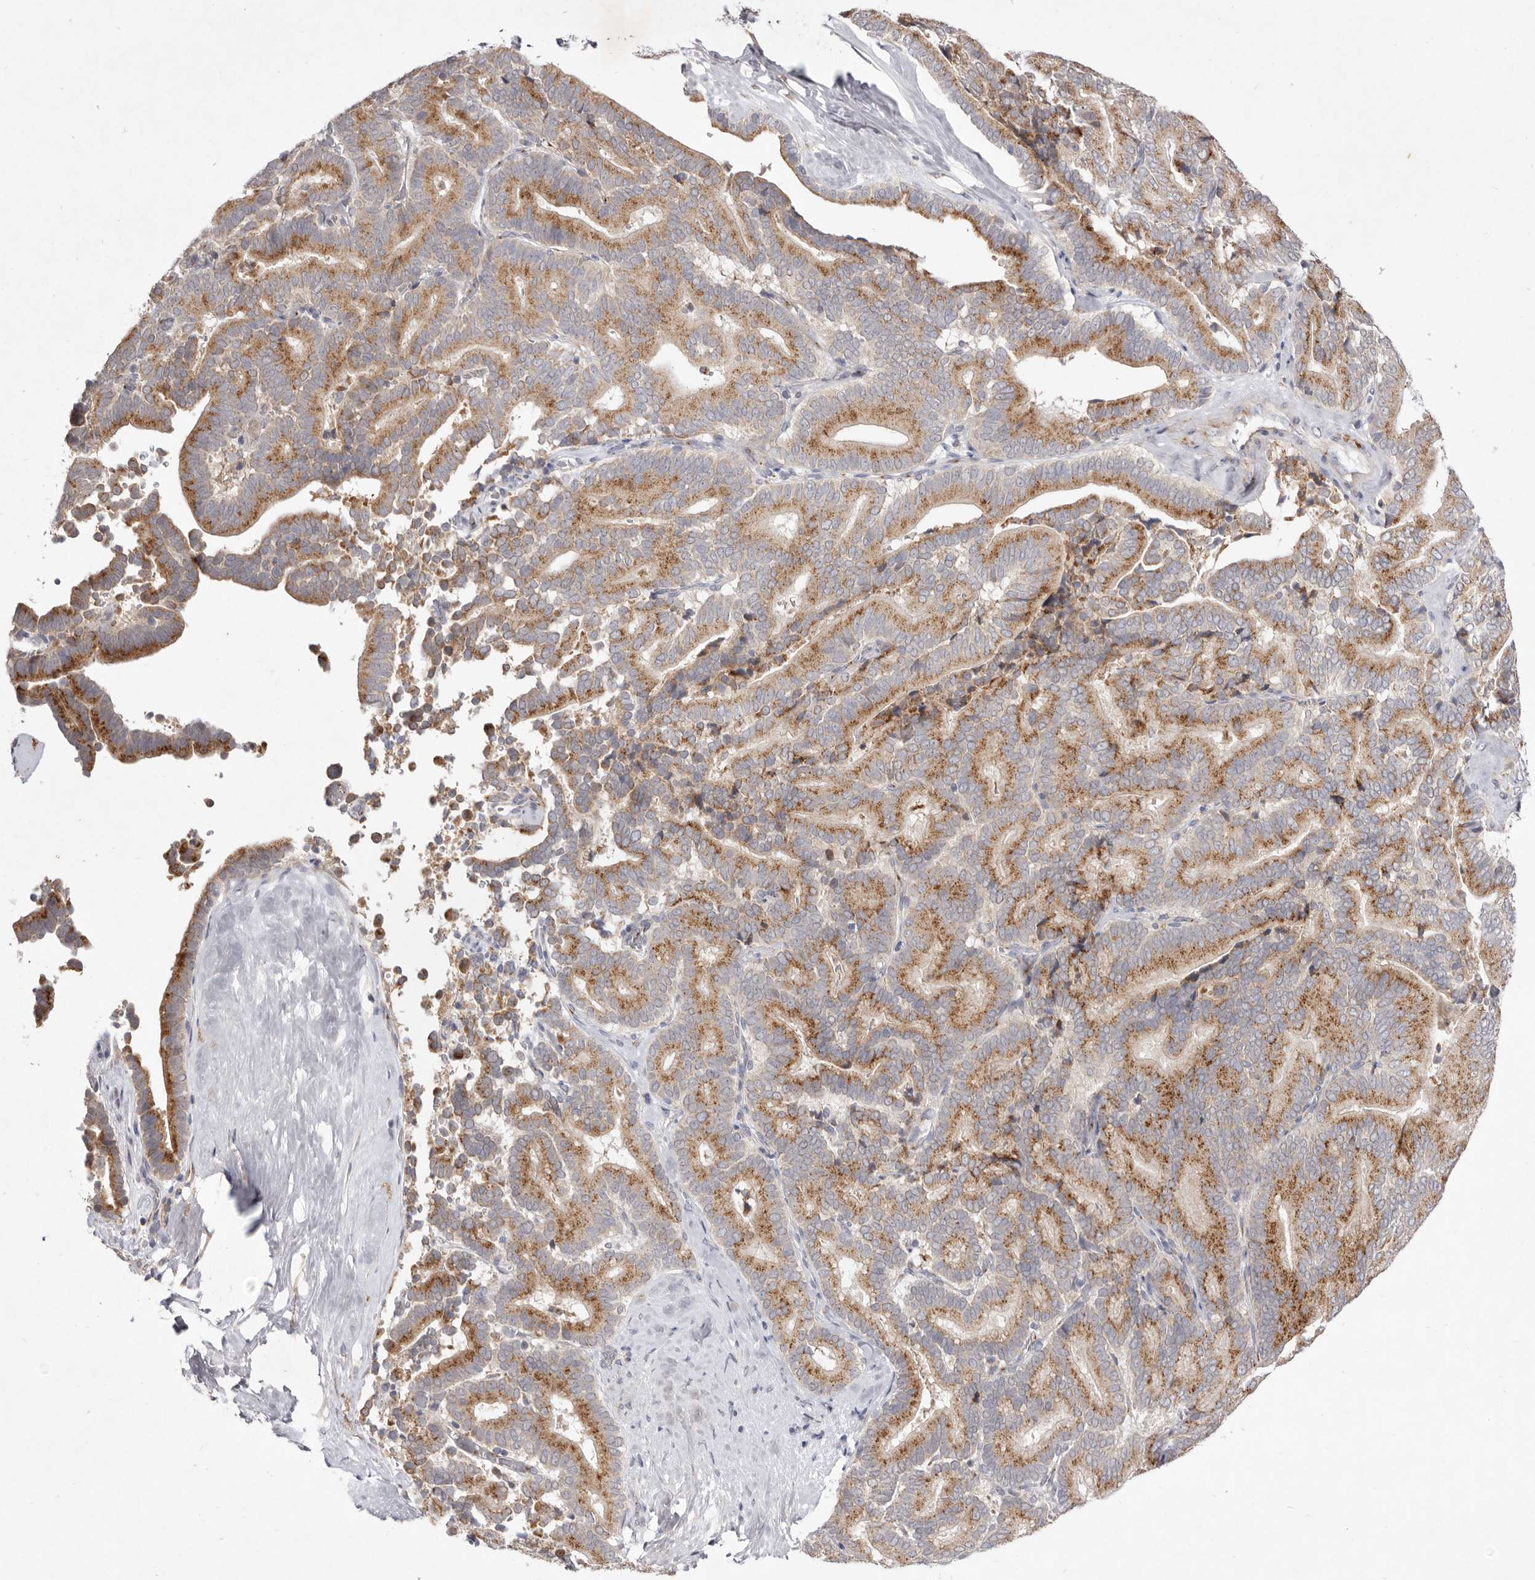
{"staining": {"intensity": "moderate", "quantity": ">75%", "location": "cytoplasmic/membranous"}, "tissue": "liver cancer", "cell_type": "Tumor cells", "image_type": "cancer", "snomed": [{"axis": "morphology", "description": "Cholangiocarcinoma"}, {"axis": "topography", "description": "Liver"}], "caption": "This is an image of immunohistochemistry staining of cholangiocarcinoma (liver), which shows moderate positivity in the cytoplasmic/membranous of tumor cells.", "gene": "USP24", "patient": {"sex": "female", "age": 75}}